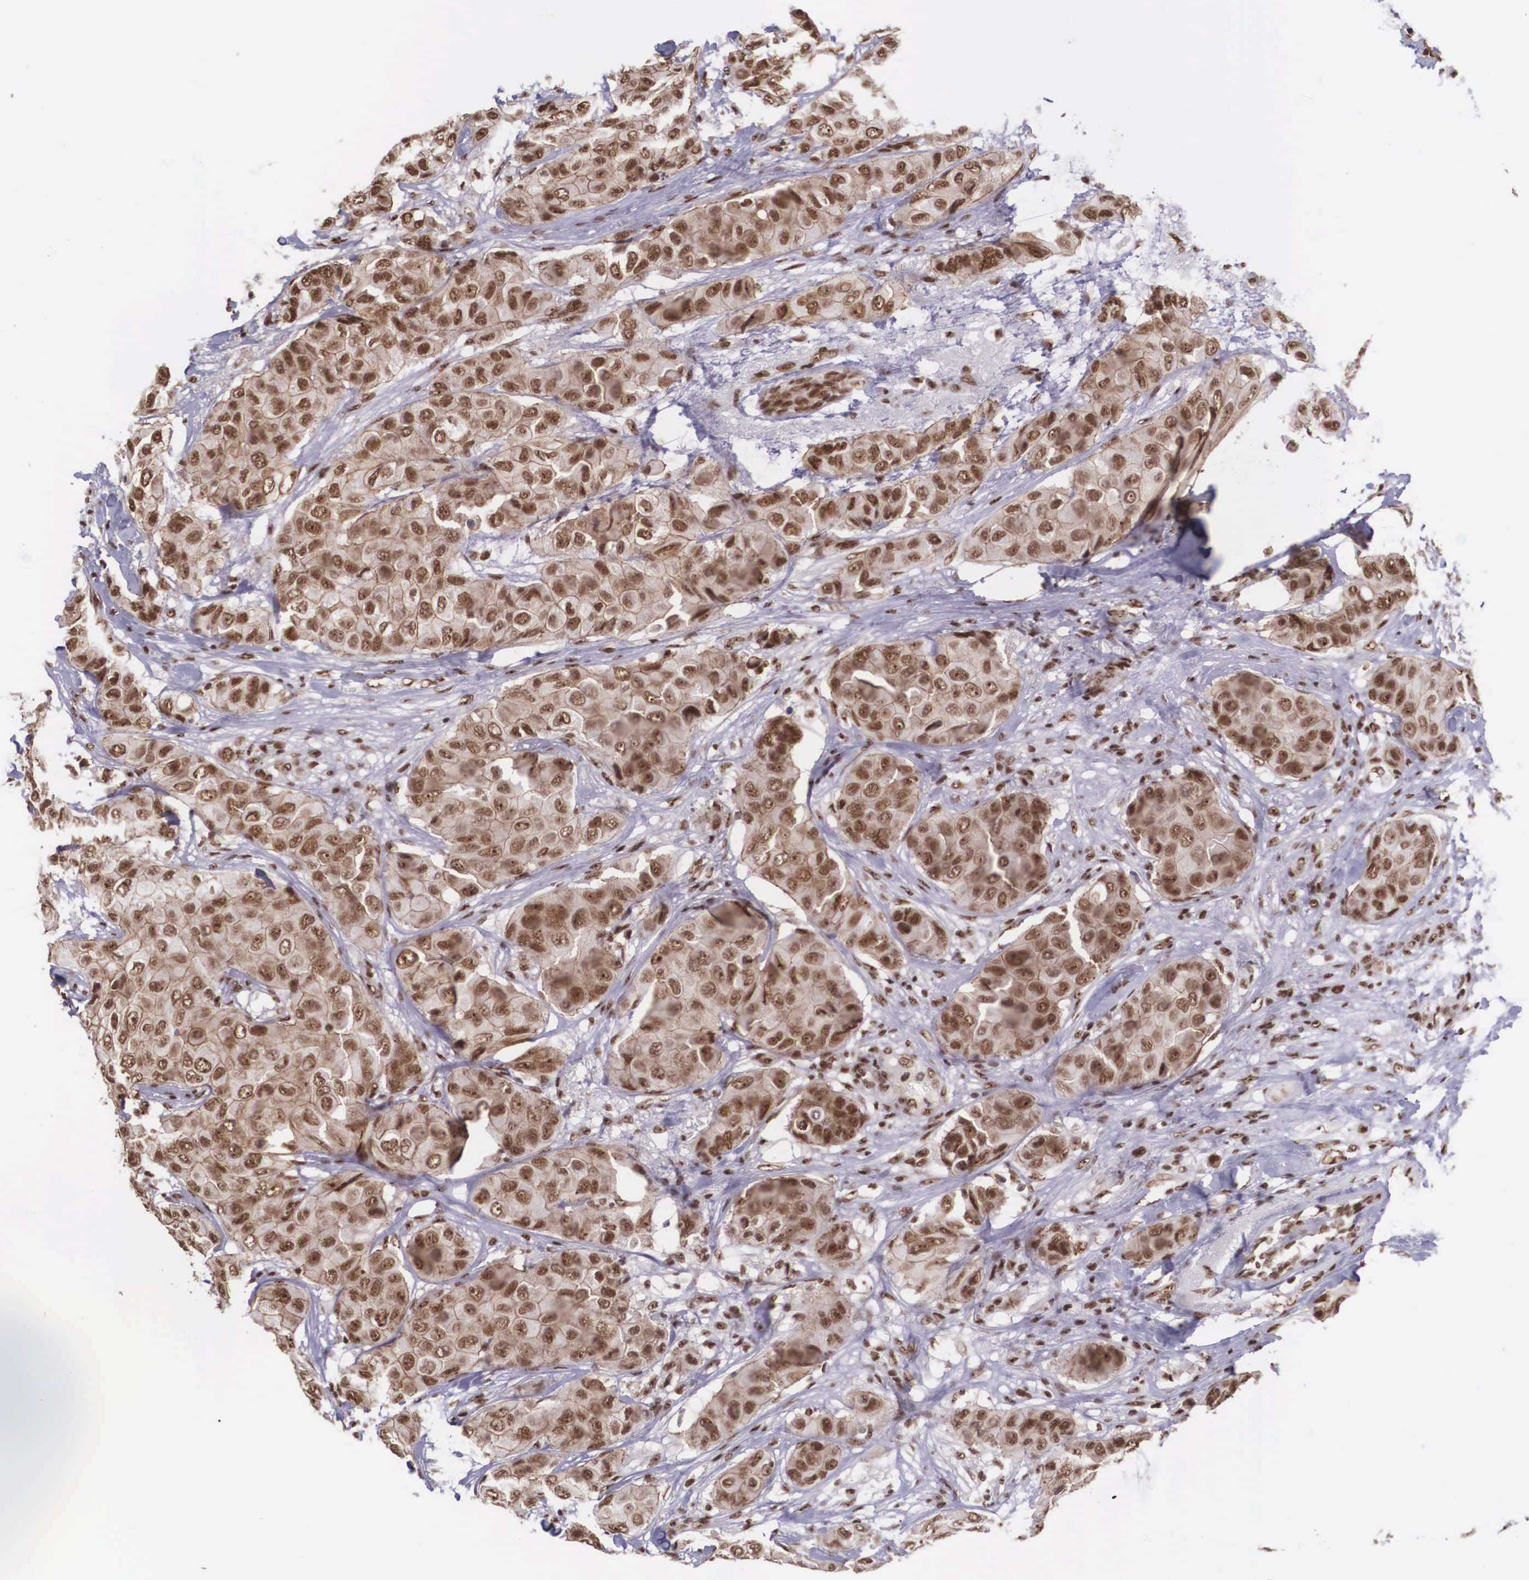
{"staining": {"intensity": "strong", "quantity": ">75%", "location": "cytoplasmic/membranous,nuclear"}, "tissue": "breast cancer", "cell_type": "Tumor cells", "image_type": "cancer", "snomed": [{"axis": "morphology", "description": "Duct carcinoma"}, {"axis": "topography", "description": "Breast"}], "caption": "Breast cancer tissue shows strong cytoplasmic/membranous and nuclear expression in approximately >75% of tumor cells (brown staining indicates protein expression, while blue staining denotes nuclei).", "gene": "POLR2F", "patient": {"sex": "female", "age": 68}}